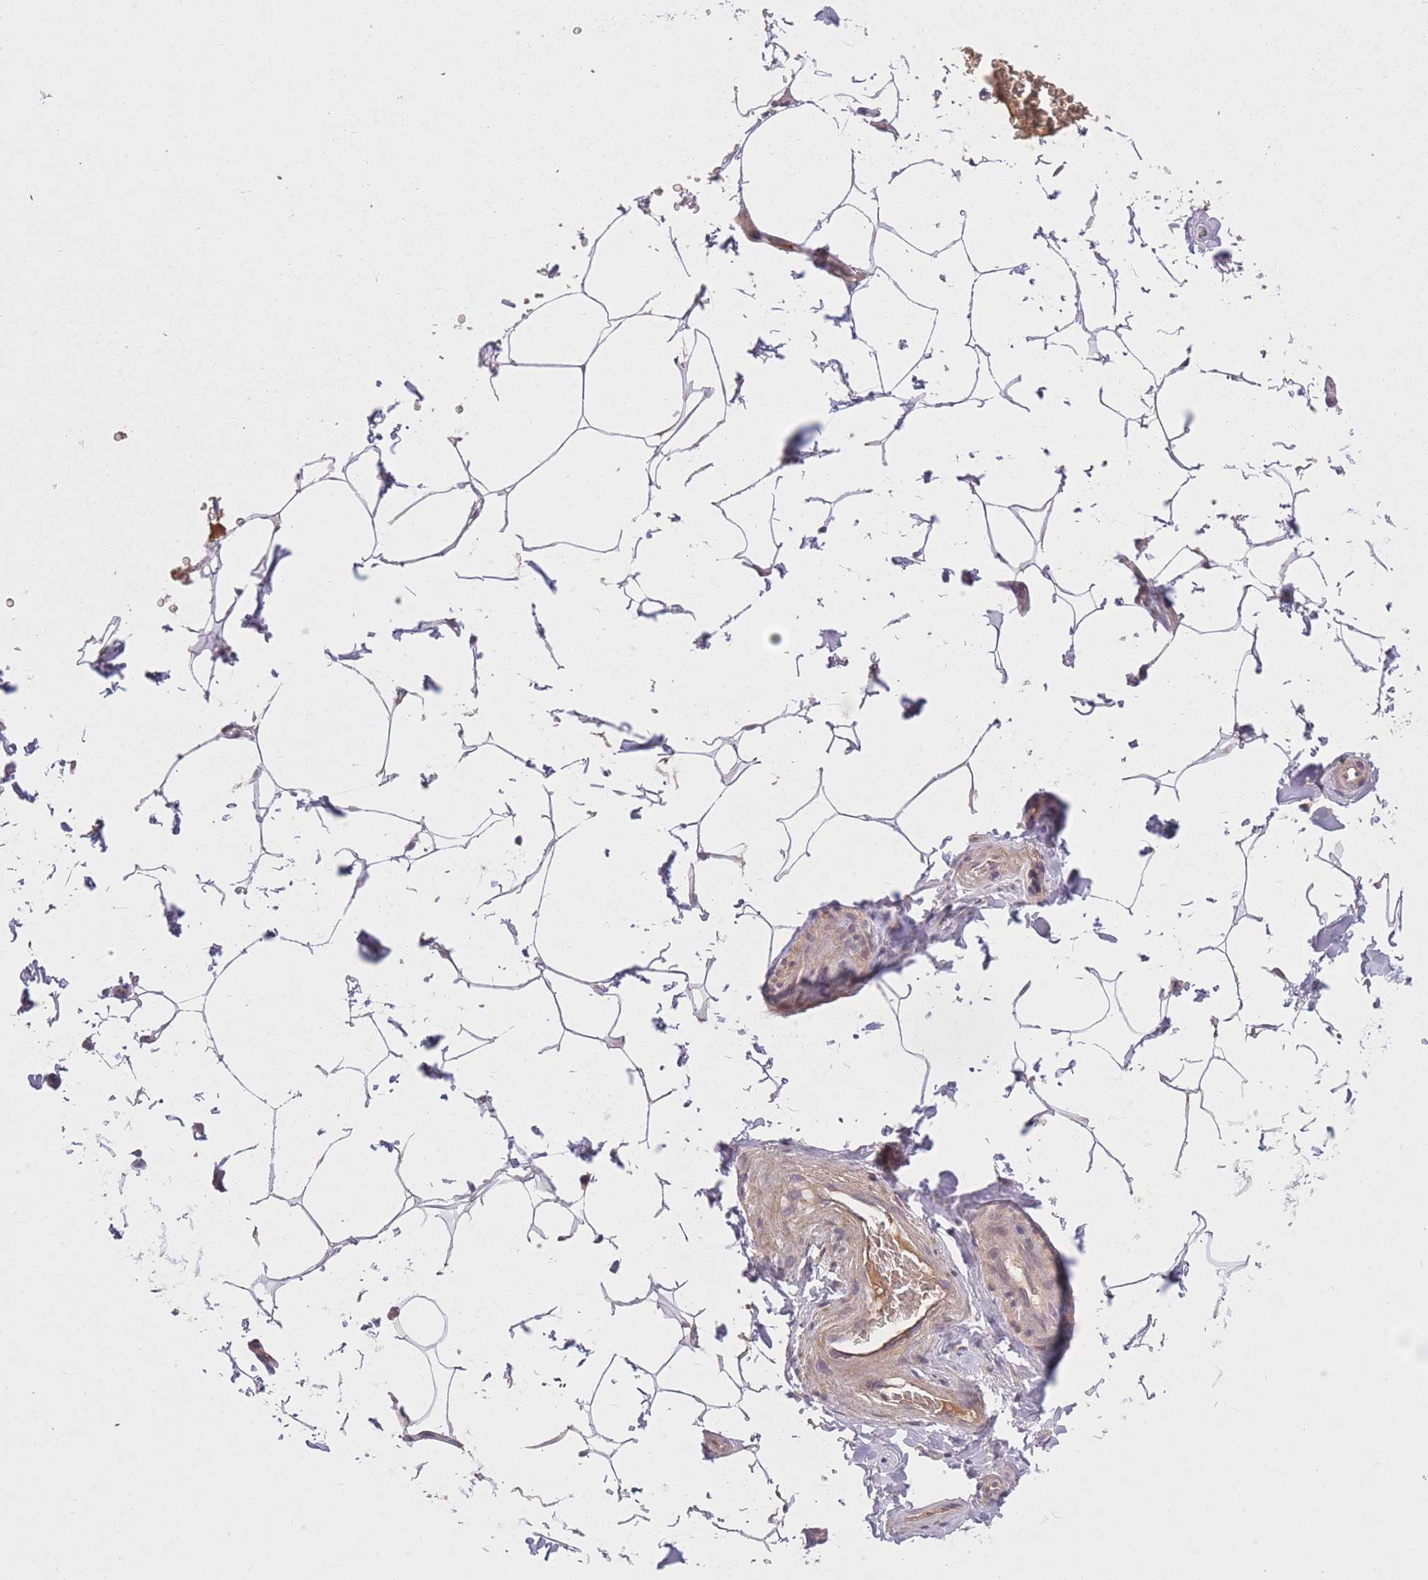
{"staining": {"intensity": "negative", "quantity": "none", "location": "none"}, "tissue": "adipose tissue", "cell_type": "Adipocytes", "image_type": "normal", "snomed": [{"axis": "morphology", "description": "Normal tissue, NOS"}, {"axis": "topography", "description": "Soft tissue"}, {"axis": "topography", "description": "Adipose tissue"}, {"axis": "topography", "description": "Vascular tissue"}, {"axis": "topography", "description": "Peripheral nerve tissue"}], "caption": "The photomicrograph reveals no staining of adipocytes in benign adipose tissue.", "gene": "POLR3F", "patient": {"sex": "male", "age": 46}}